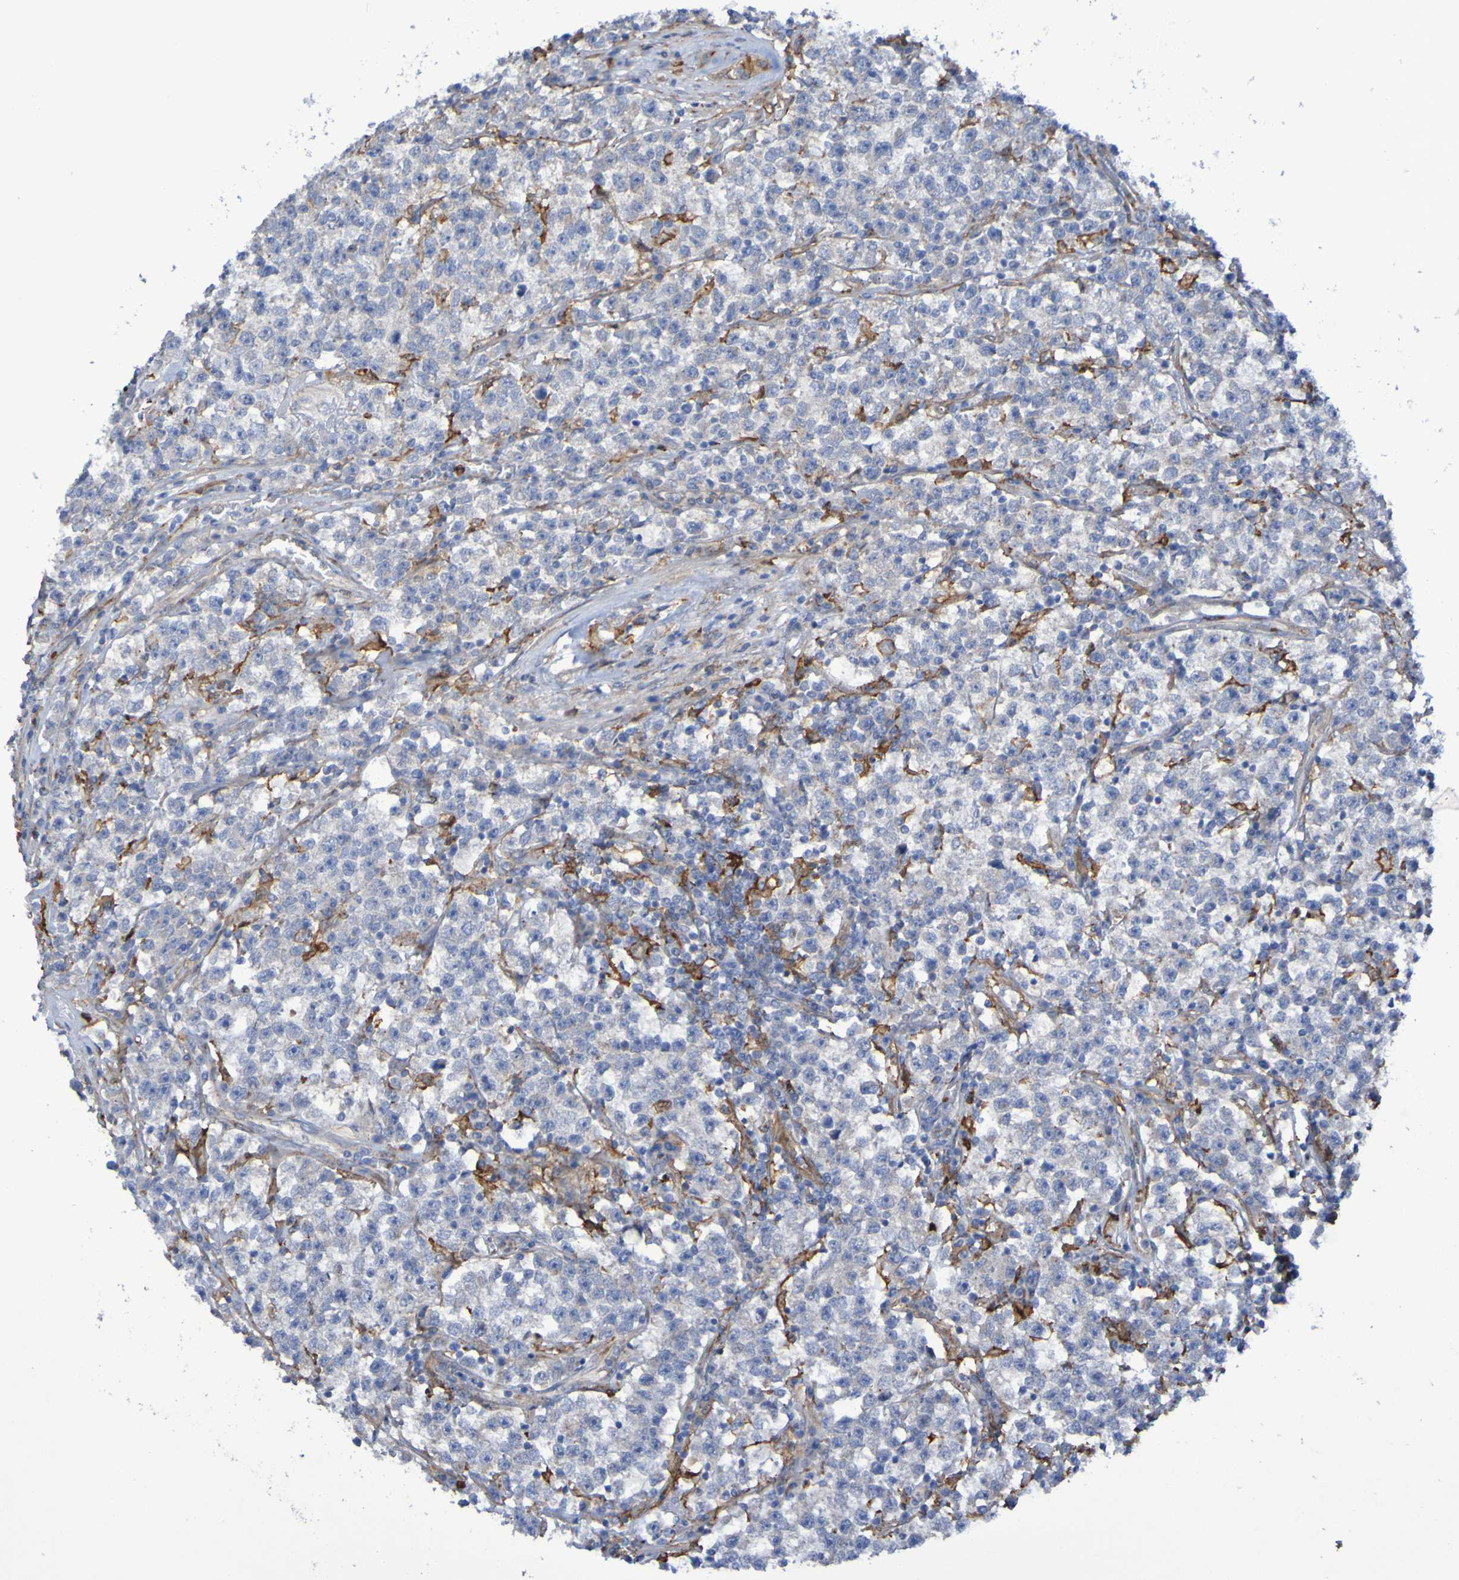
{"staining": {"intensity": "negative", "quantity": "none", "location": "none"}, "tissue": "testis cancer", "cell_type": "Tumor cells", "image_type": "cancer", "snomed": [{"axis": "morphology", "description": "Seminoma, NOS"}, {"axis": "topography", "description": "Testis"}], "caption": "The IHC micrograph has no significant positivity in tumor cells of testis seminoma tissue.", "gene": "SCRG1", "patient": {"sex": "male", "age": 22}}